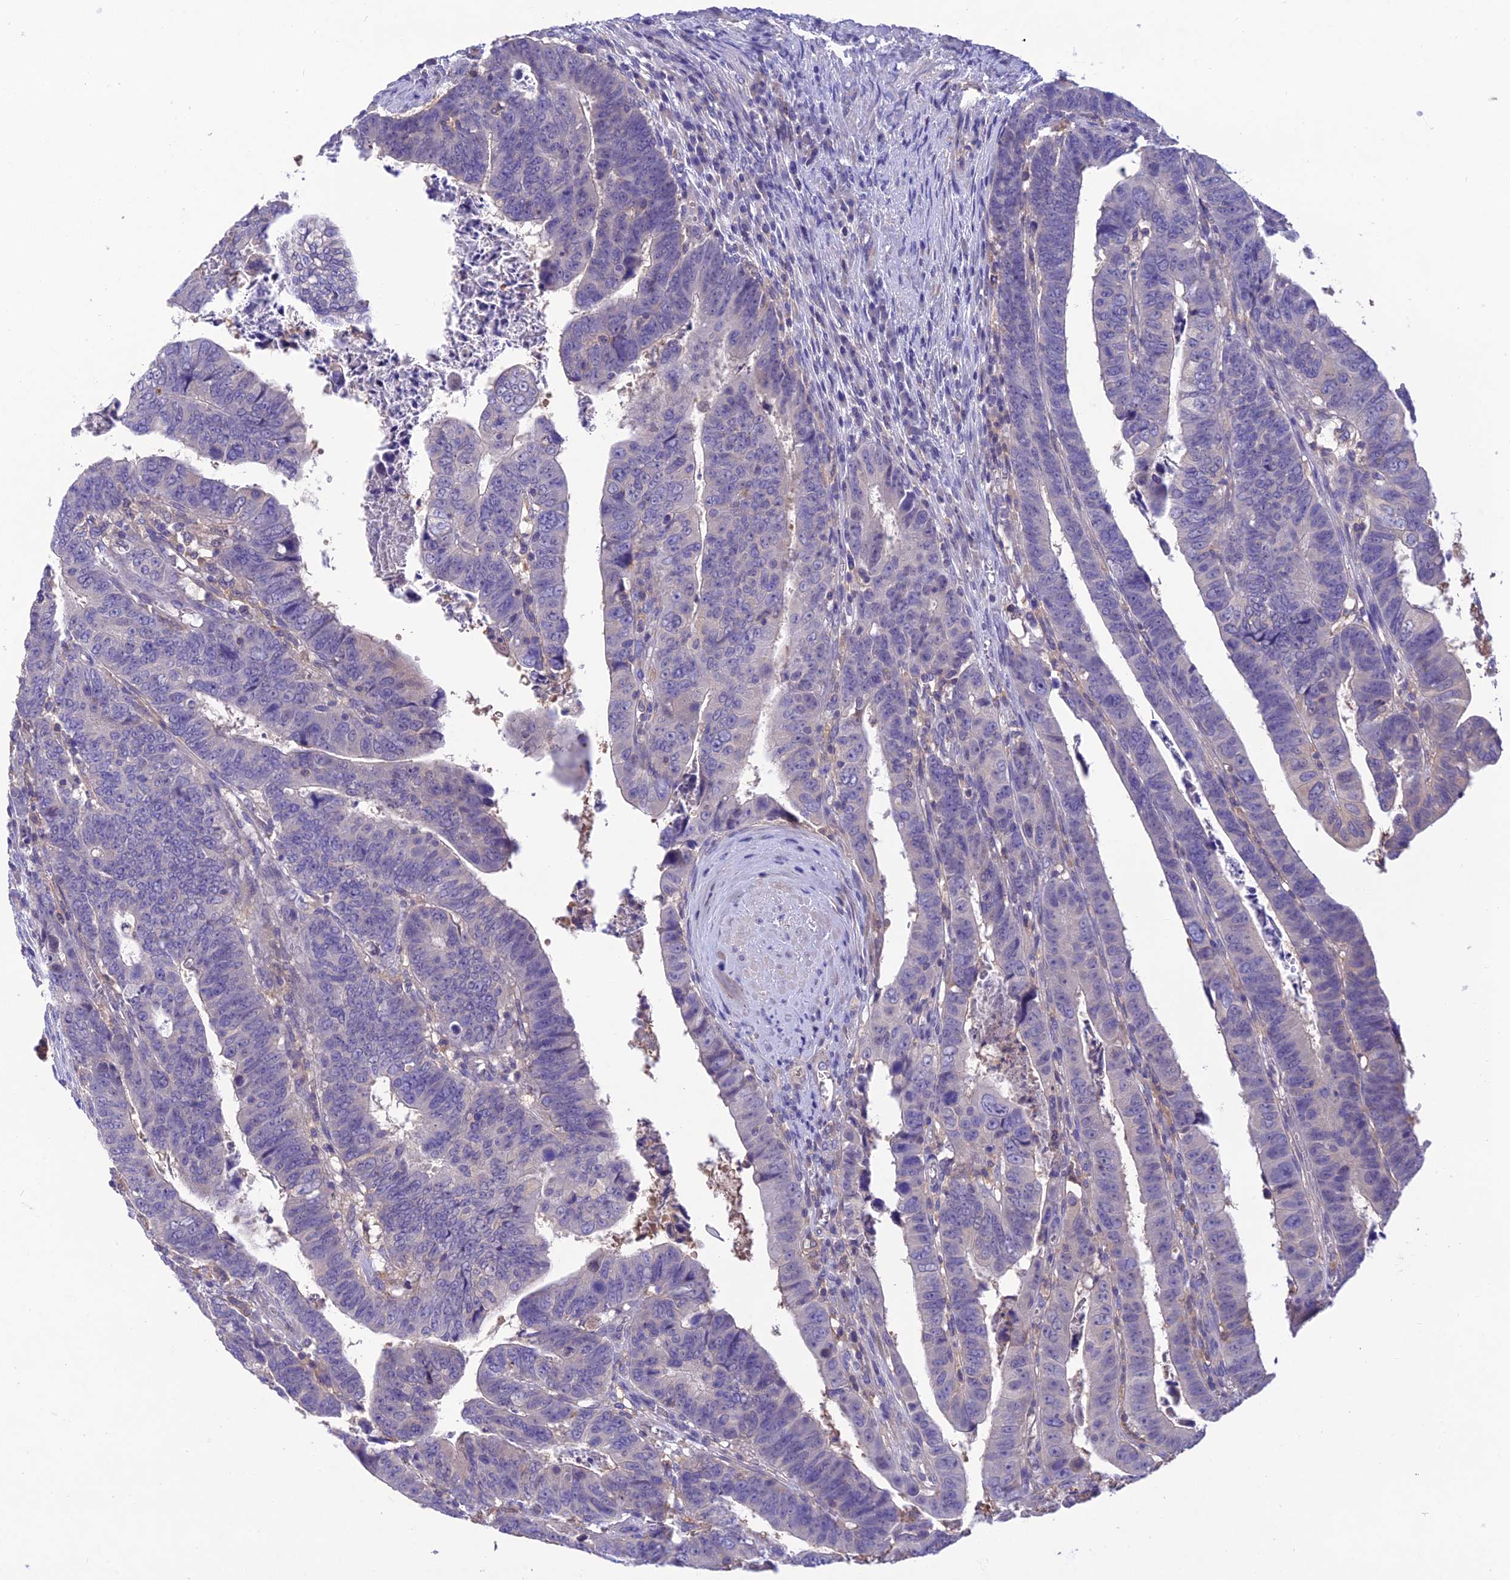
{"staining": {"intensity": "negative", "quantity": "none", "location": "none"}, "tissue": "colorectal cancer", "cell_type": "Tumor cells", "image_type": "cancer", "snomed": [{"axis": "morphology", "description": "Normal tissue, NOS"}, {"axis": "morphology", "description": "Adenocarcinoma, NOS"}, {"axis": "topography", "description": "Rectum"}], "caption": "The micrograph displays no staining of tumor cells in adenocarcinoma (colorectal).", "gene": "SNX24", "patient": {"sex": "female", "age": 65}}